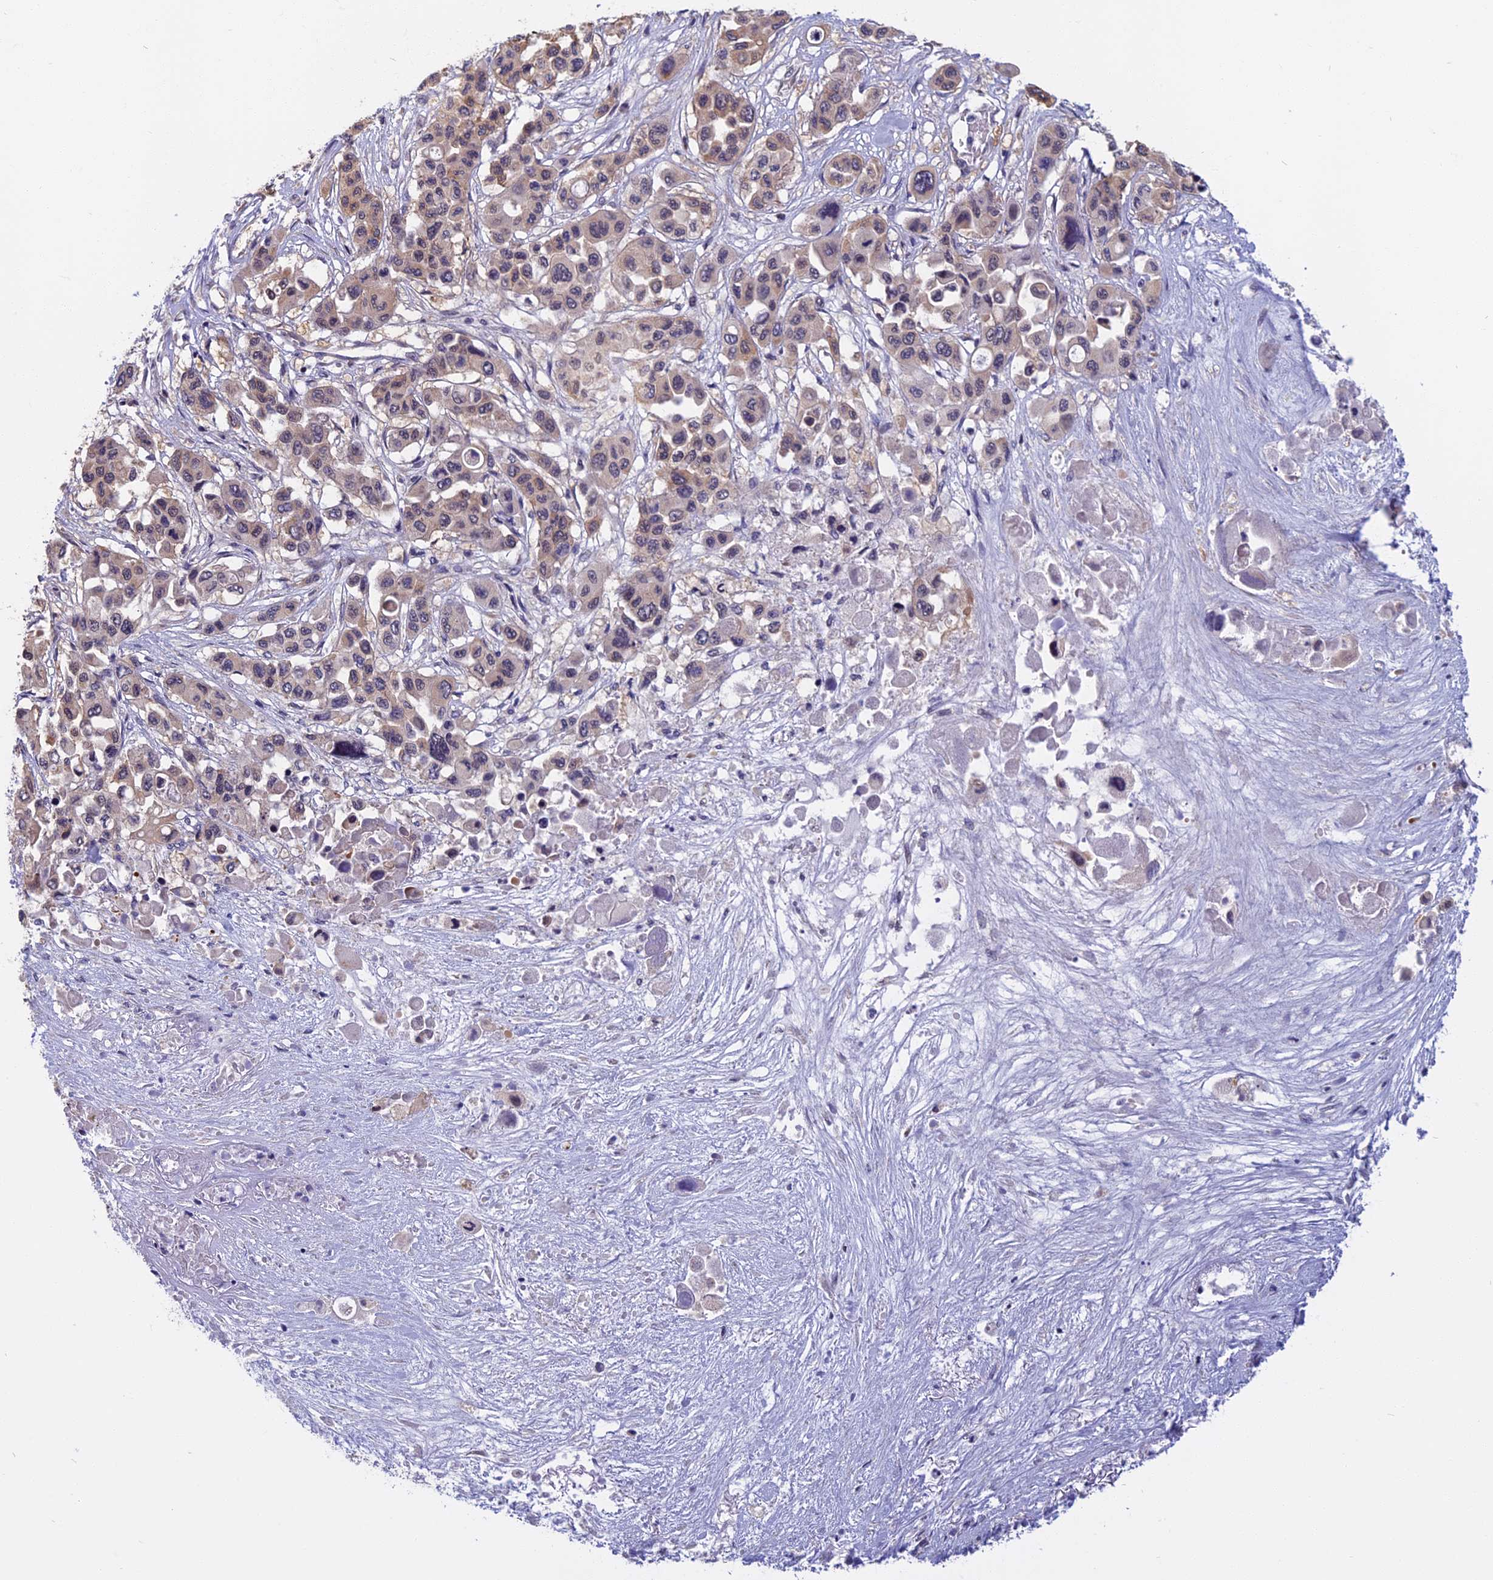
{"staining": {"intensity": "weak", "quantity": "<25%", "location": "cytoplasmic/membranous"}, "tissue": "pancreatic cancer", "cell_type": "Tumor cells", "image_type": "cancer", "snomed": [{"axis": "morphology", "description": "Adenocarcinoma, NOS"}, {"axis": "topography", "description": "Pancreas"}], "caption": "An immunohistochemistry photomicrograph of adenocarcinoma (pancreatic) is shown. There is no staining in tumor cells of adenocarcinoma (pancreatic). (DAB IHC visualized using brightfield microscopy, high magnification).", "gene": "CCDC113", "patient": {"sex": "male", "age": 92}}